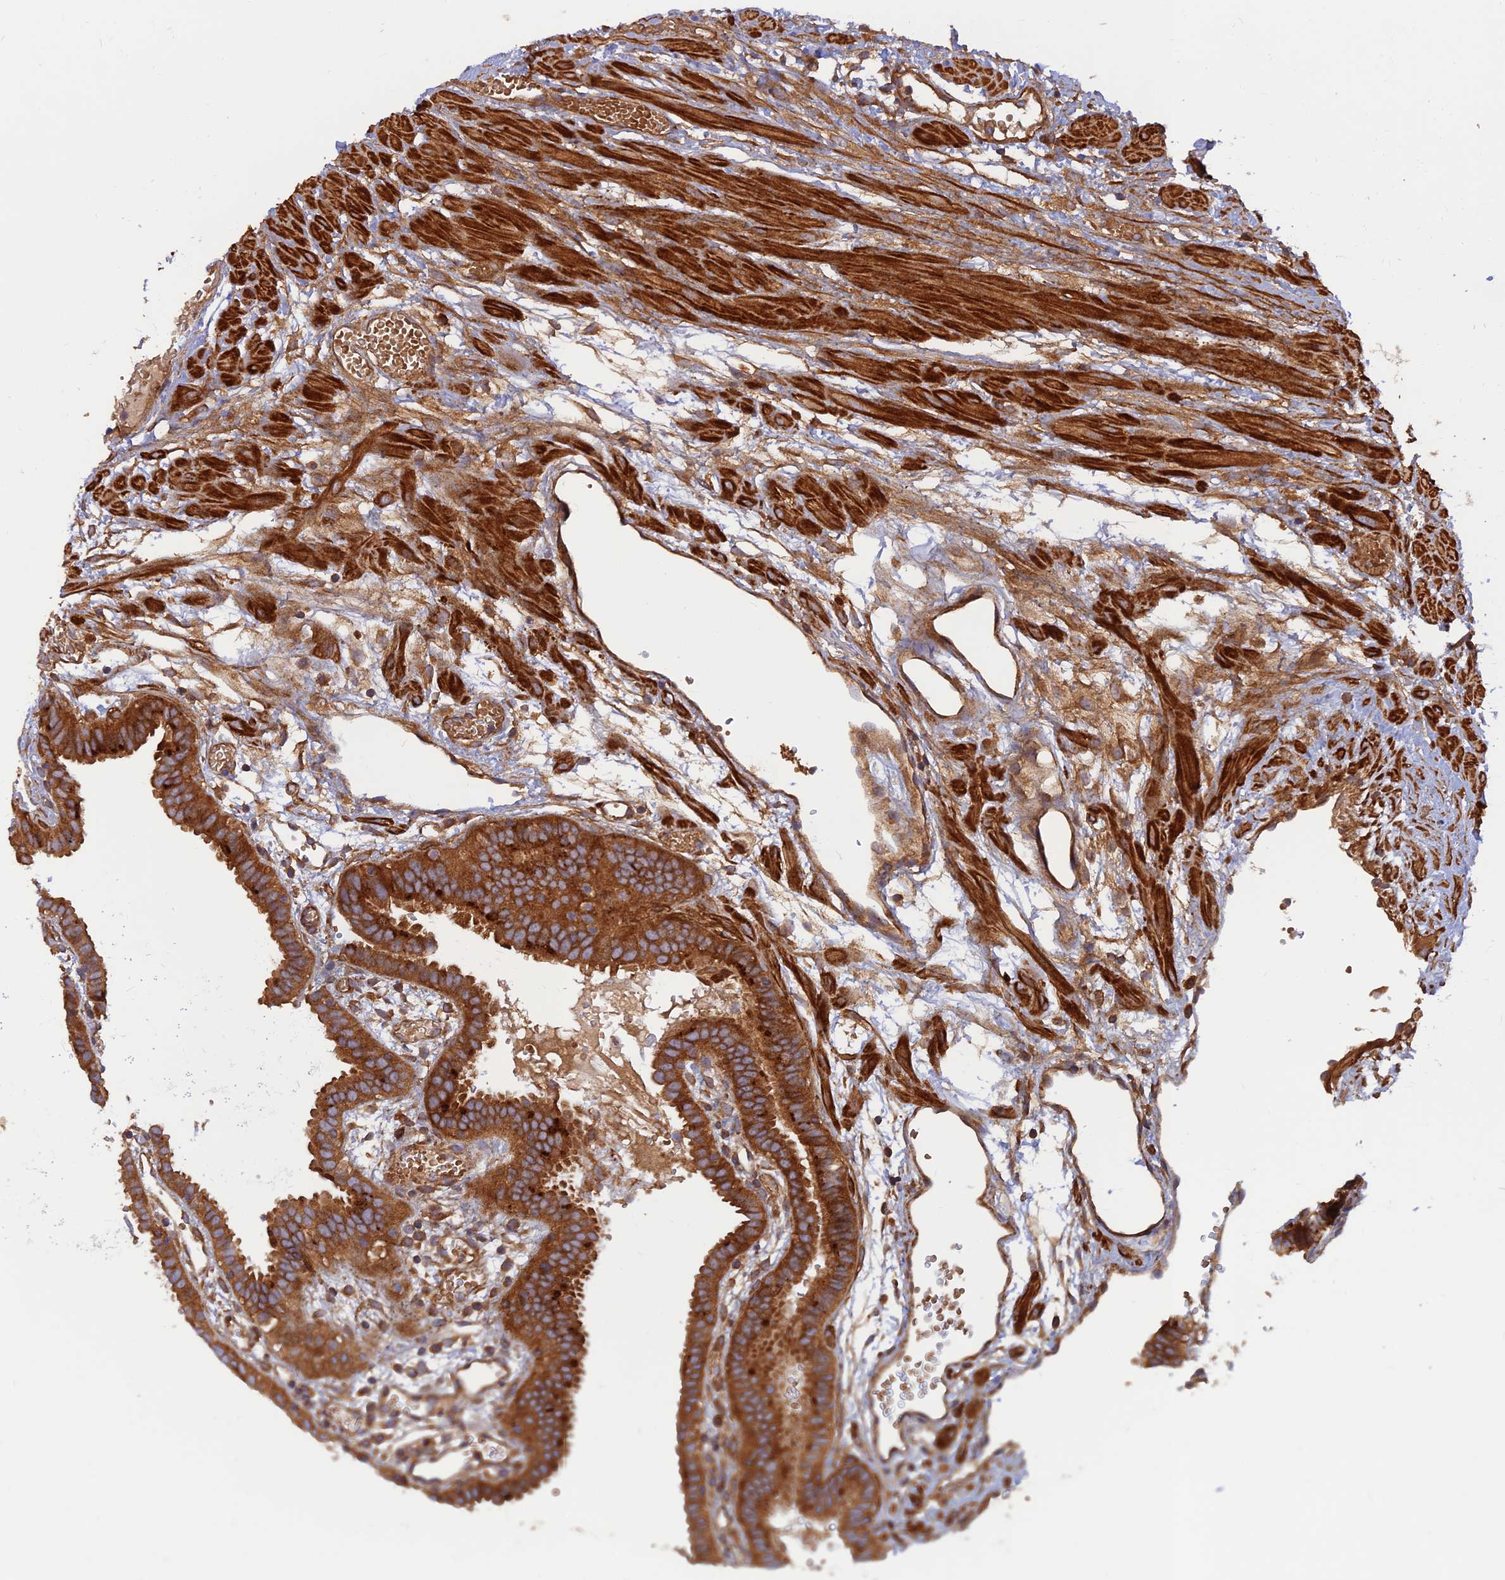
{"staining": {"intensity": "strong", "quantity": ">75%", "location": "cytoplasmic/membranous"}, "tissue": "fallopian tube", "cell_type": "Glandular cells", "image_type": "normal", "snomed": [{"axis": "morphology", "description": "Normal tissue, NOS"}, {"axis": "topography", "description": "Fallopian tube"}], "caption": "Fallopian tube stained with DAB IHC reveals high levels of strong cytoplasmic/membranous positivity in about >75% of glandular cells.", "gene": "RELCH", "patient": {"sex": "female", "age": 37}}